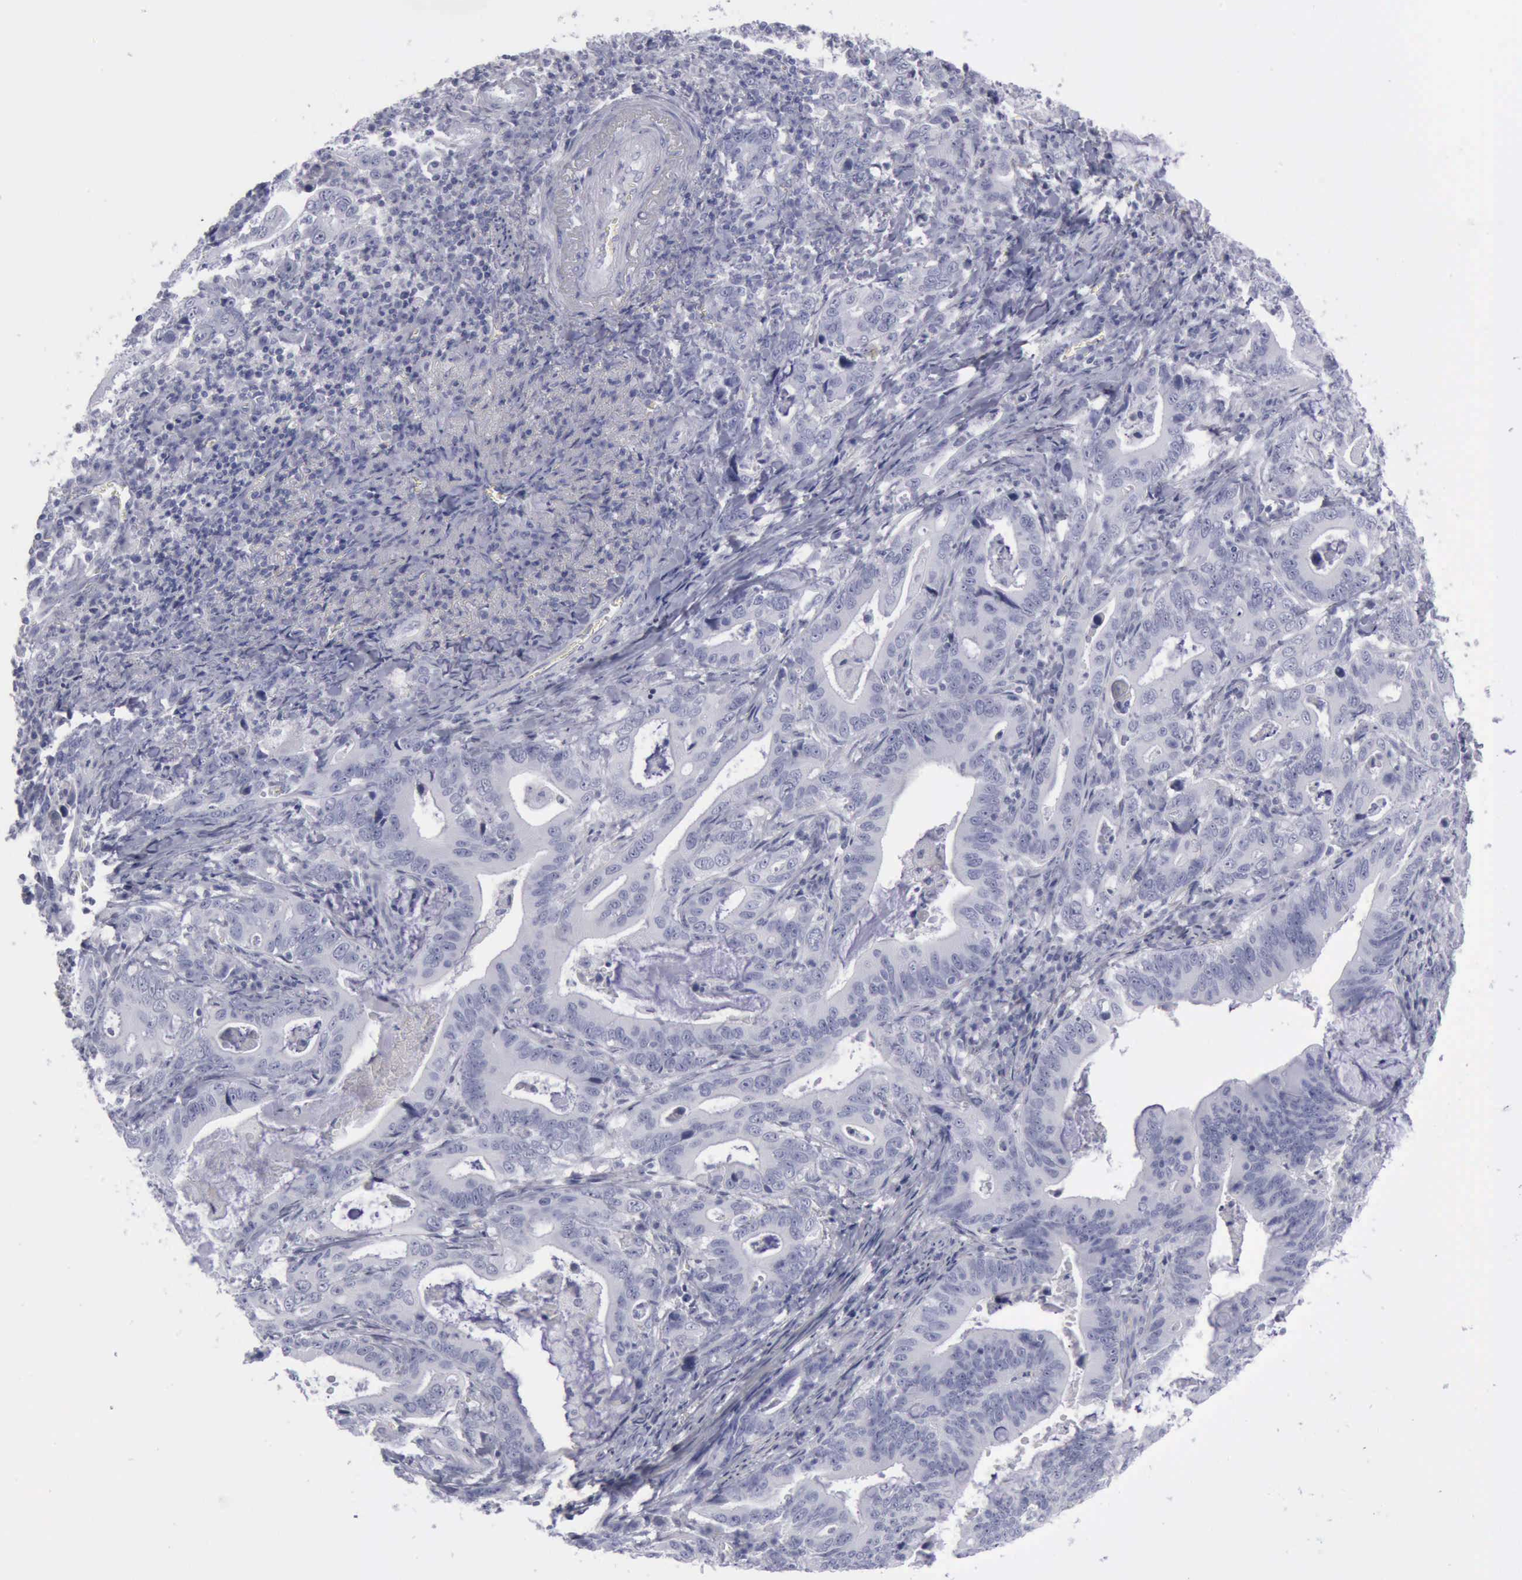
{"staining": {"intensity": "negative", "quantity": "none", "location": "none"}, "tissue": "stomach cancer", "cell_type": "Tumor cells", "image_type": "cancer", "snomed": [{"axis": "morphology", "description": "Adenocarcinoma, NOS"}, {"axis": "topography", "description": "Stomach, upper"}], "caption": "The image shows no staining of tumor cells in stomach cancer (adenocarcinoma). The staining is performed using DAB (3,3'-diaminobenzidine) brown chromogen with nuclei counter-stained in using hematoxylin.", "gene": "KRT13", "patient": {"sex": "male", "age": 63}}